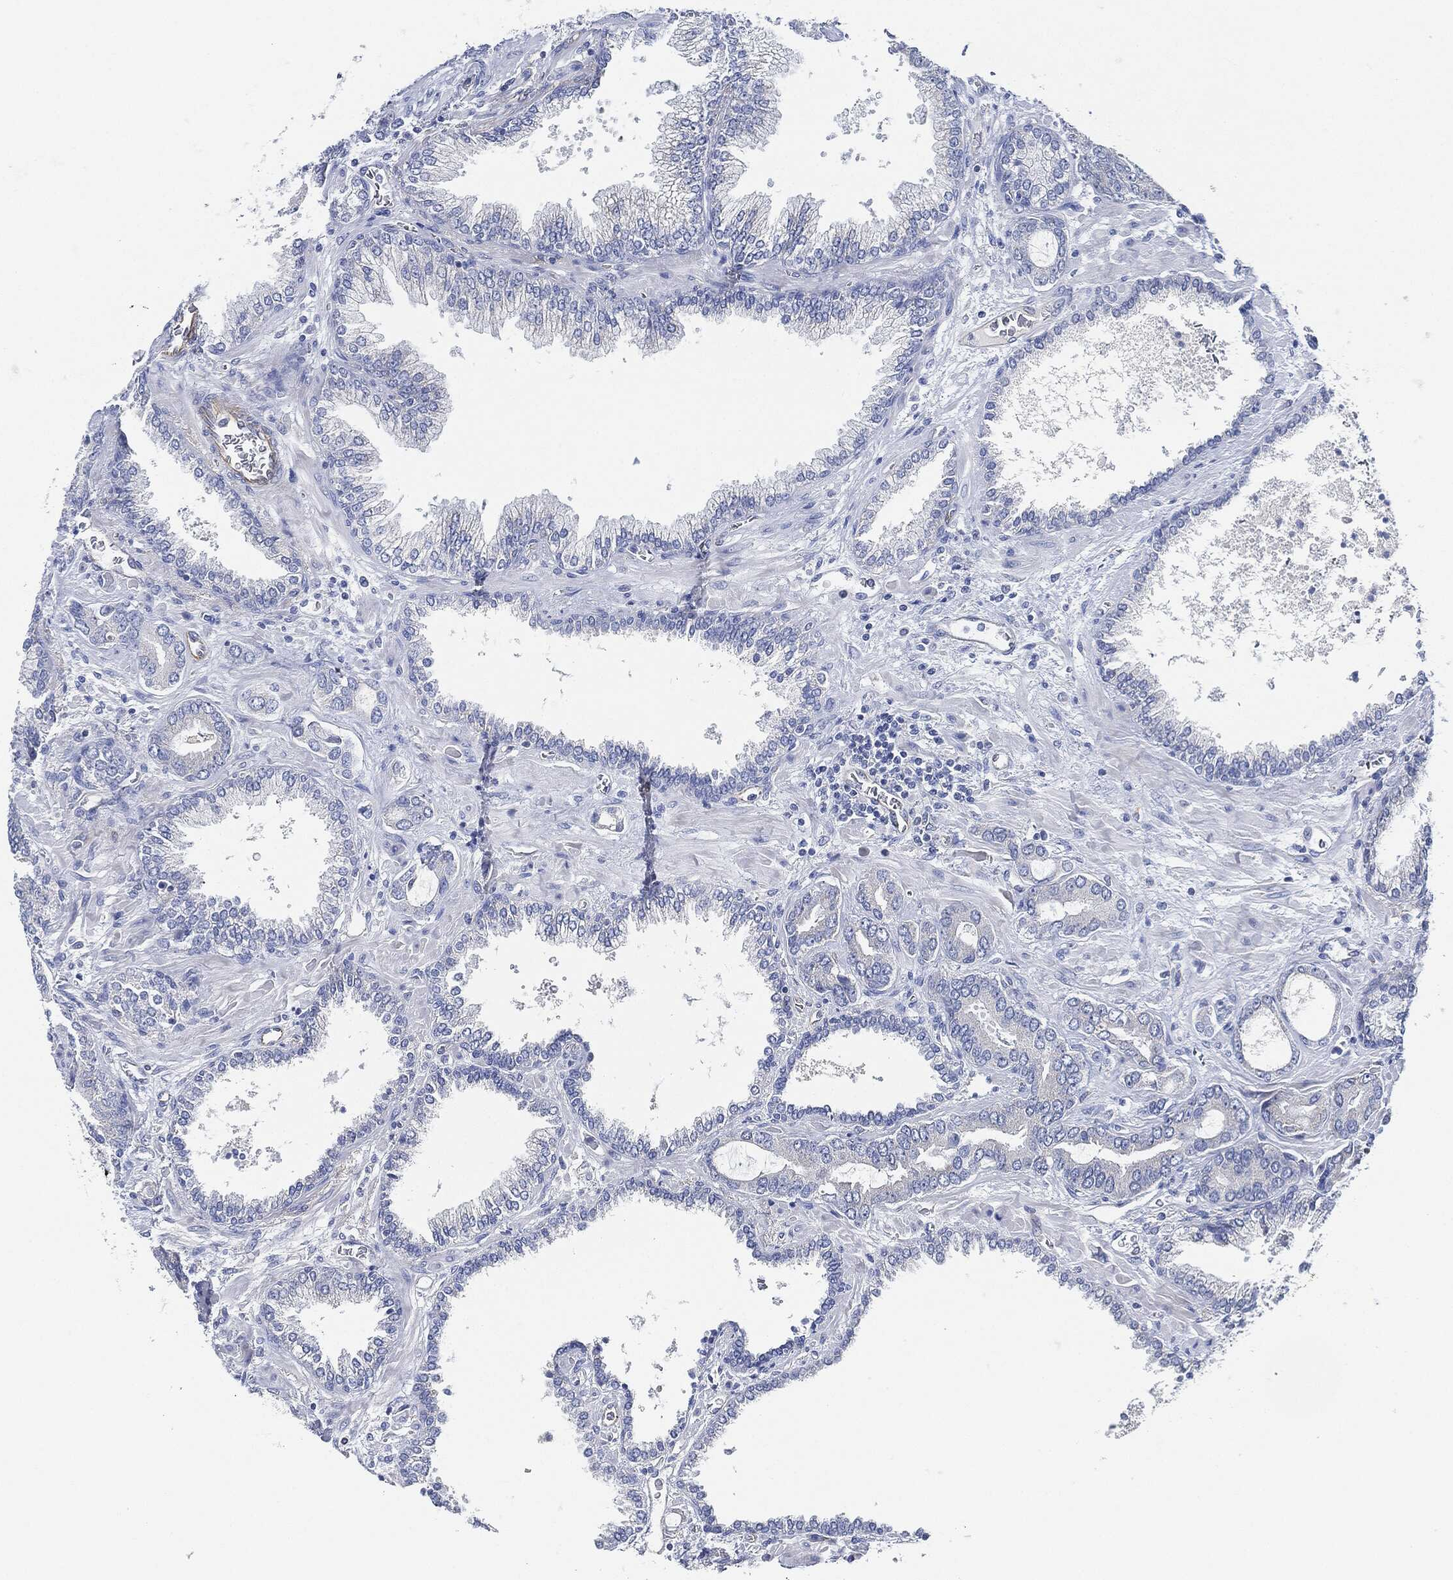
{"staining": {"intensity": "negative", "quantity": "none", "location": "none"}, "tissue": "prostate cancer", "cell_type": "Tumor cells", "image_type": "cancer", "snomed": [{"axis": "morphology", "description": "Adenocarcinoma, Low grade"}, {"axis": "topography", "description": "Prostate"}], "caption": "Human prostate cancer stained for a protein using immunohistochemistry (IHC) shows no expression in tumor cells.", "gene": "THSD1", "patient": {"sex": "male", "age": 68}}